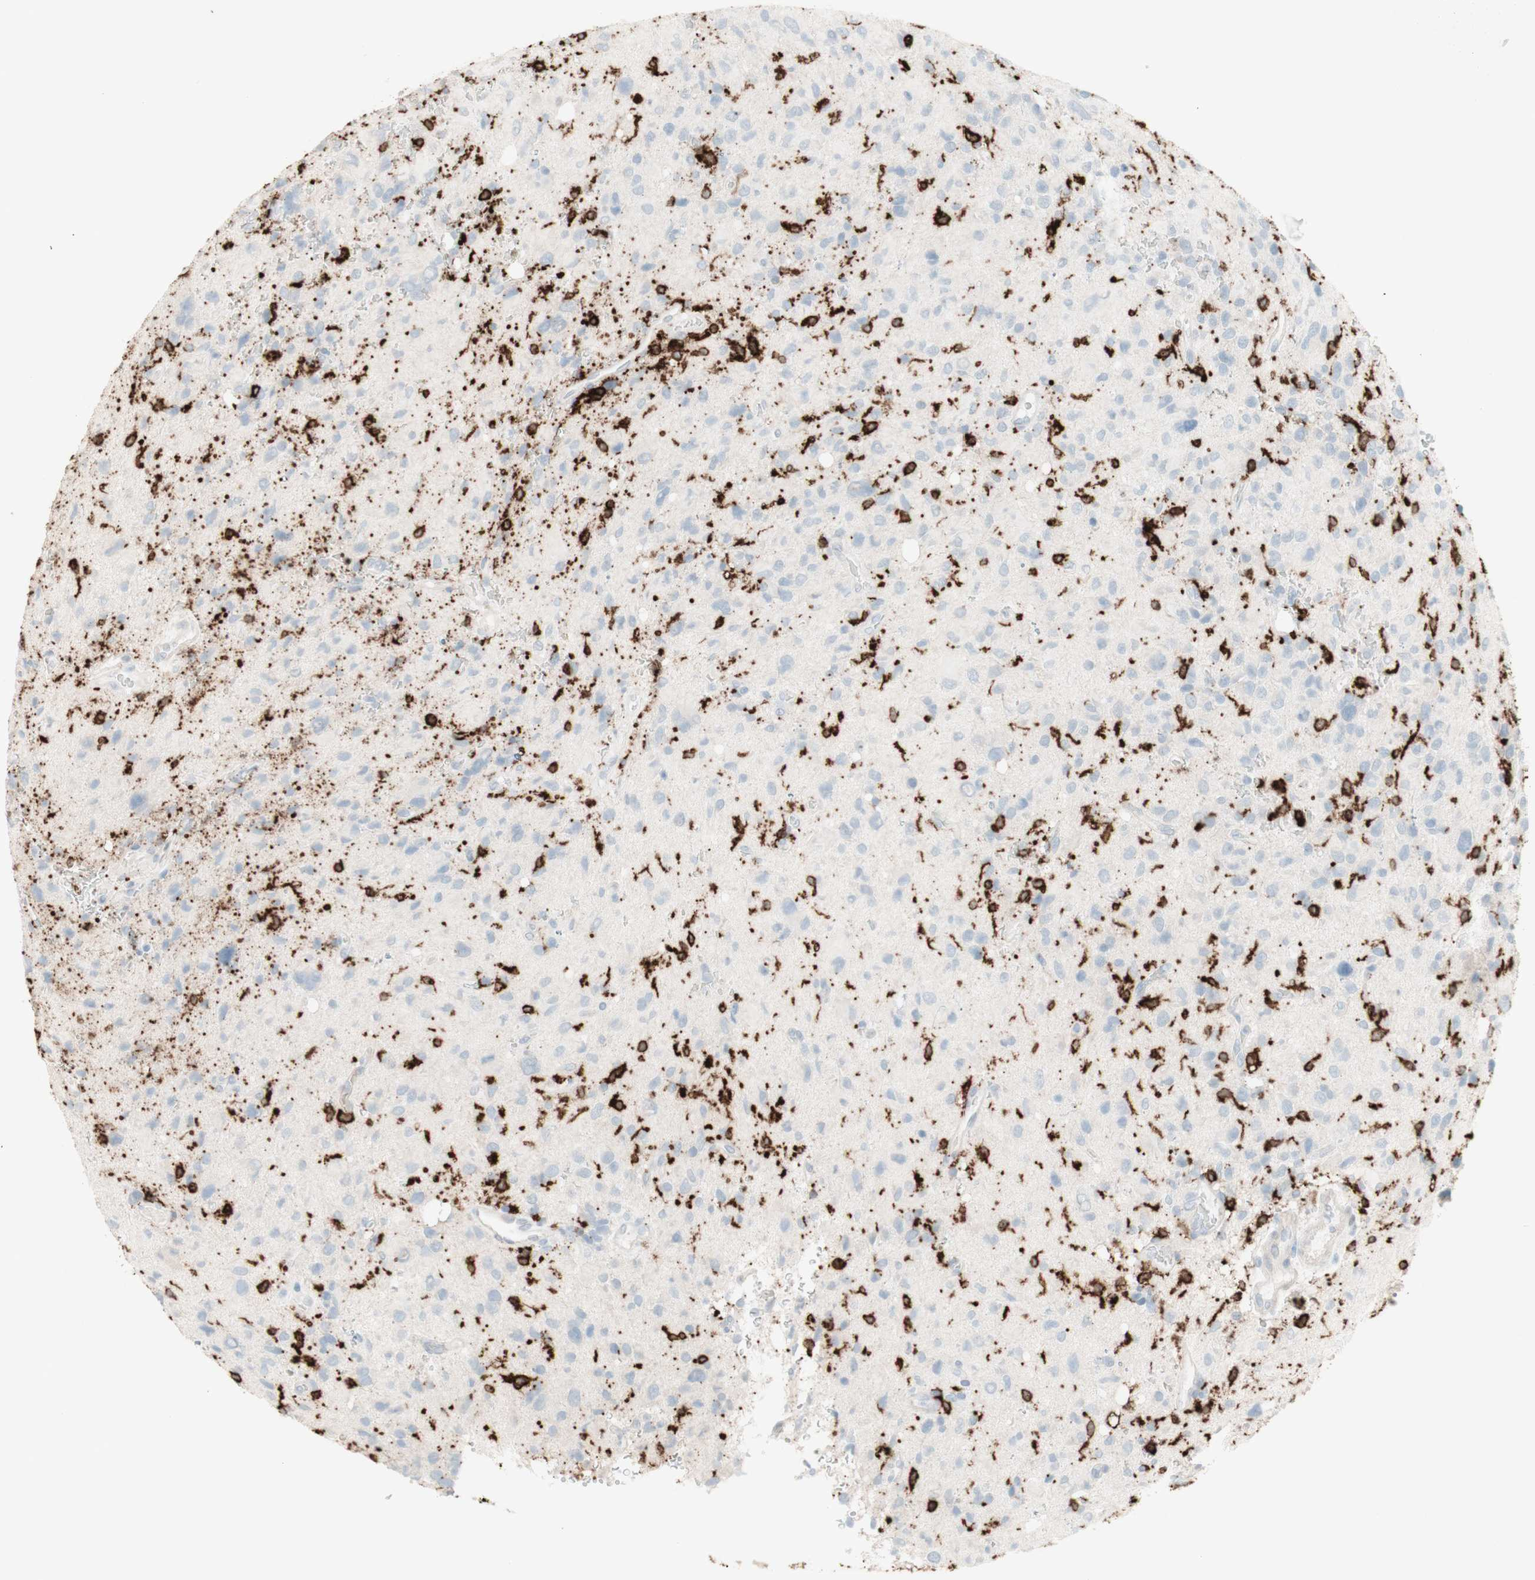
{"staining": {"intensity": "strong", "quantity": "<25%", "location": "cytoplasmic/membranous"}, "tissue": "glioma", "cell_type": "Tumor cells", "image_type": "cancer", "snomed": [{"axis": "morphology", "description": "Glioma, malignant, High grade"}, {"axis": "topography", "description": "Brain"}], "caption": "Glioma tissue shows strong cytoplasmic/membranous expression in about <25% of tumor cells, visualized by immunohistochemistry.", "gene": "HLA-DPB1", "patient": {"sex": "male", "age": 48}}